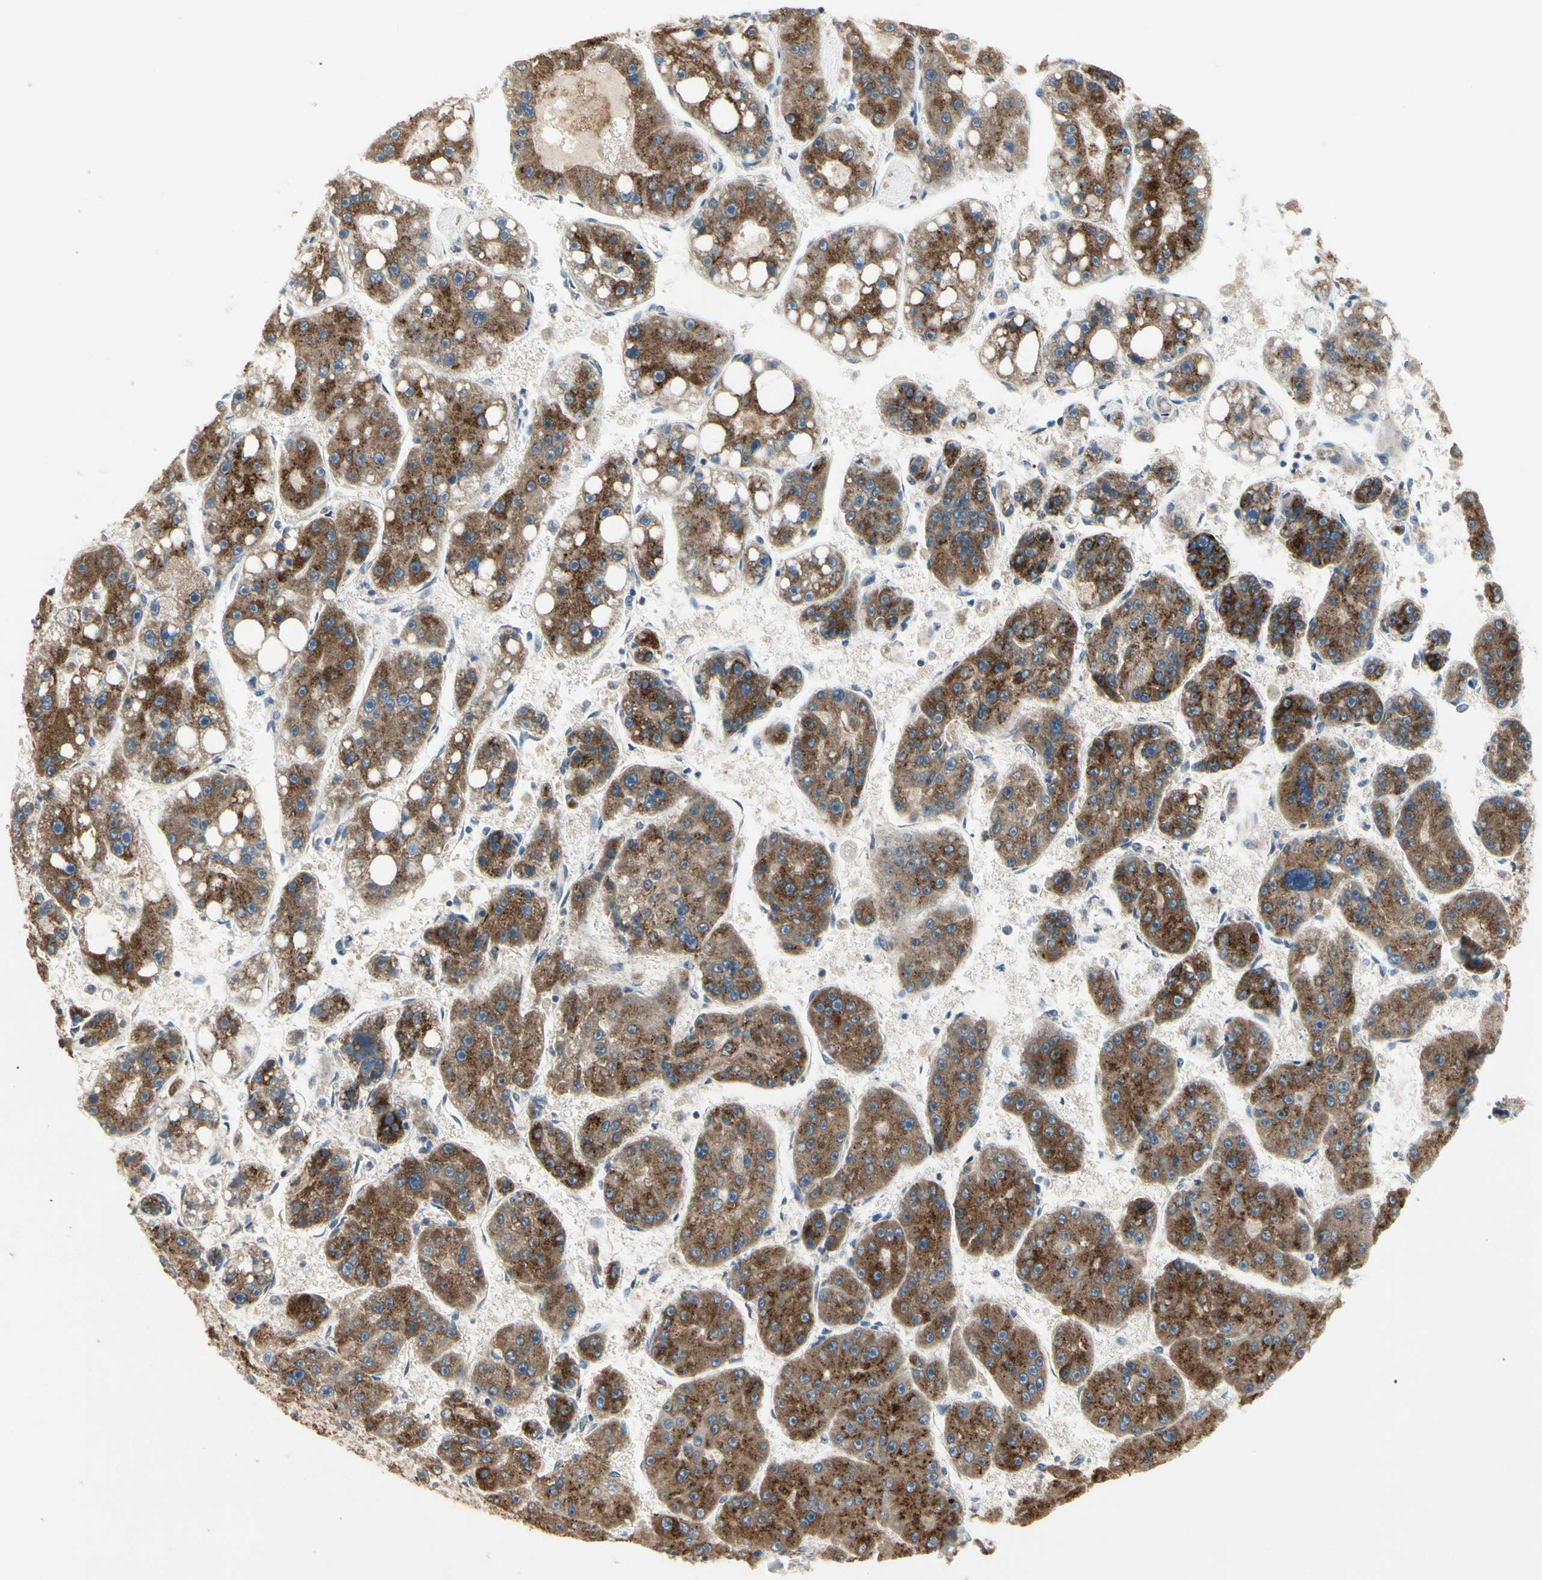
{"staining": {"intensity": "strong", "quantity": ">75%", "location": "cytoplasmic/membranous"}, "tissue": "liver cancer", "cell_type": "Tumor cells", "image_type": "cancer", "snomed": [{"axis": "morphology", "description": "Carcinoma, Hepatocellular, NOS"}, {"axis": "topography", "description": "Liver"}], "caption": "Liver cancer (hepatocellular carcinoma) stained with a protein marker demonstrates strong staining in tumor cells.", "gene": "CGREF1", "patient": {"sex": "female", "age": 61}}